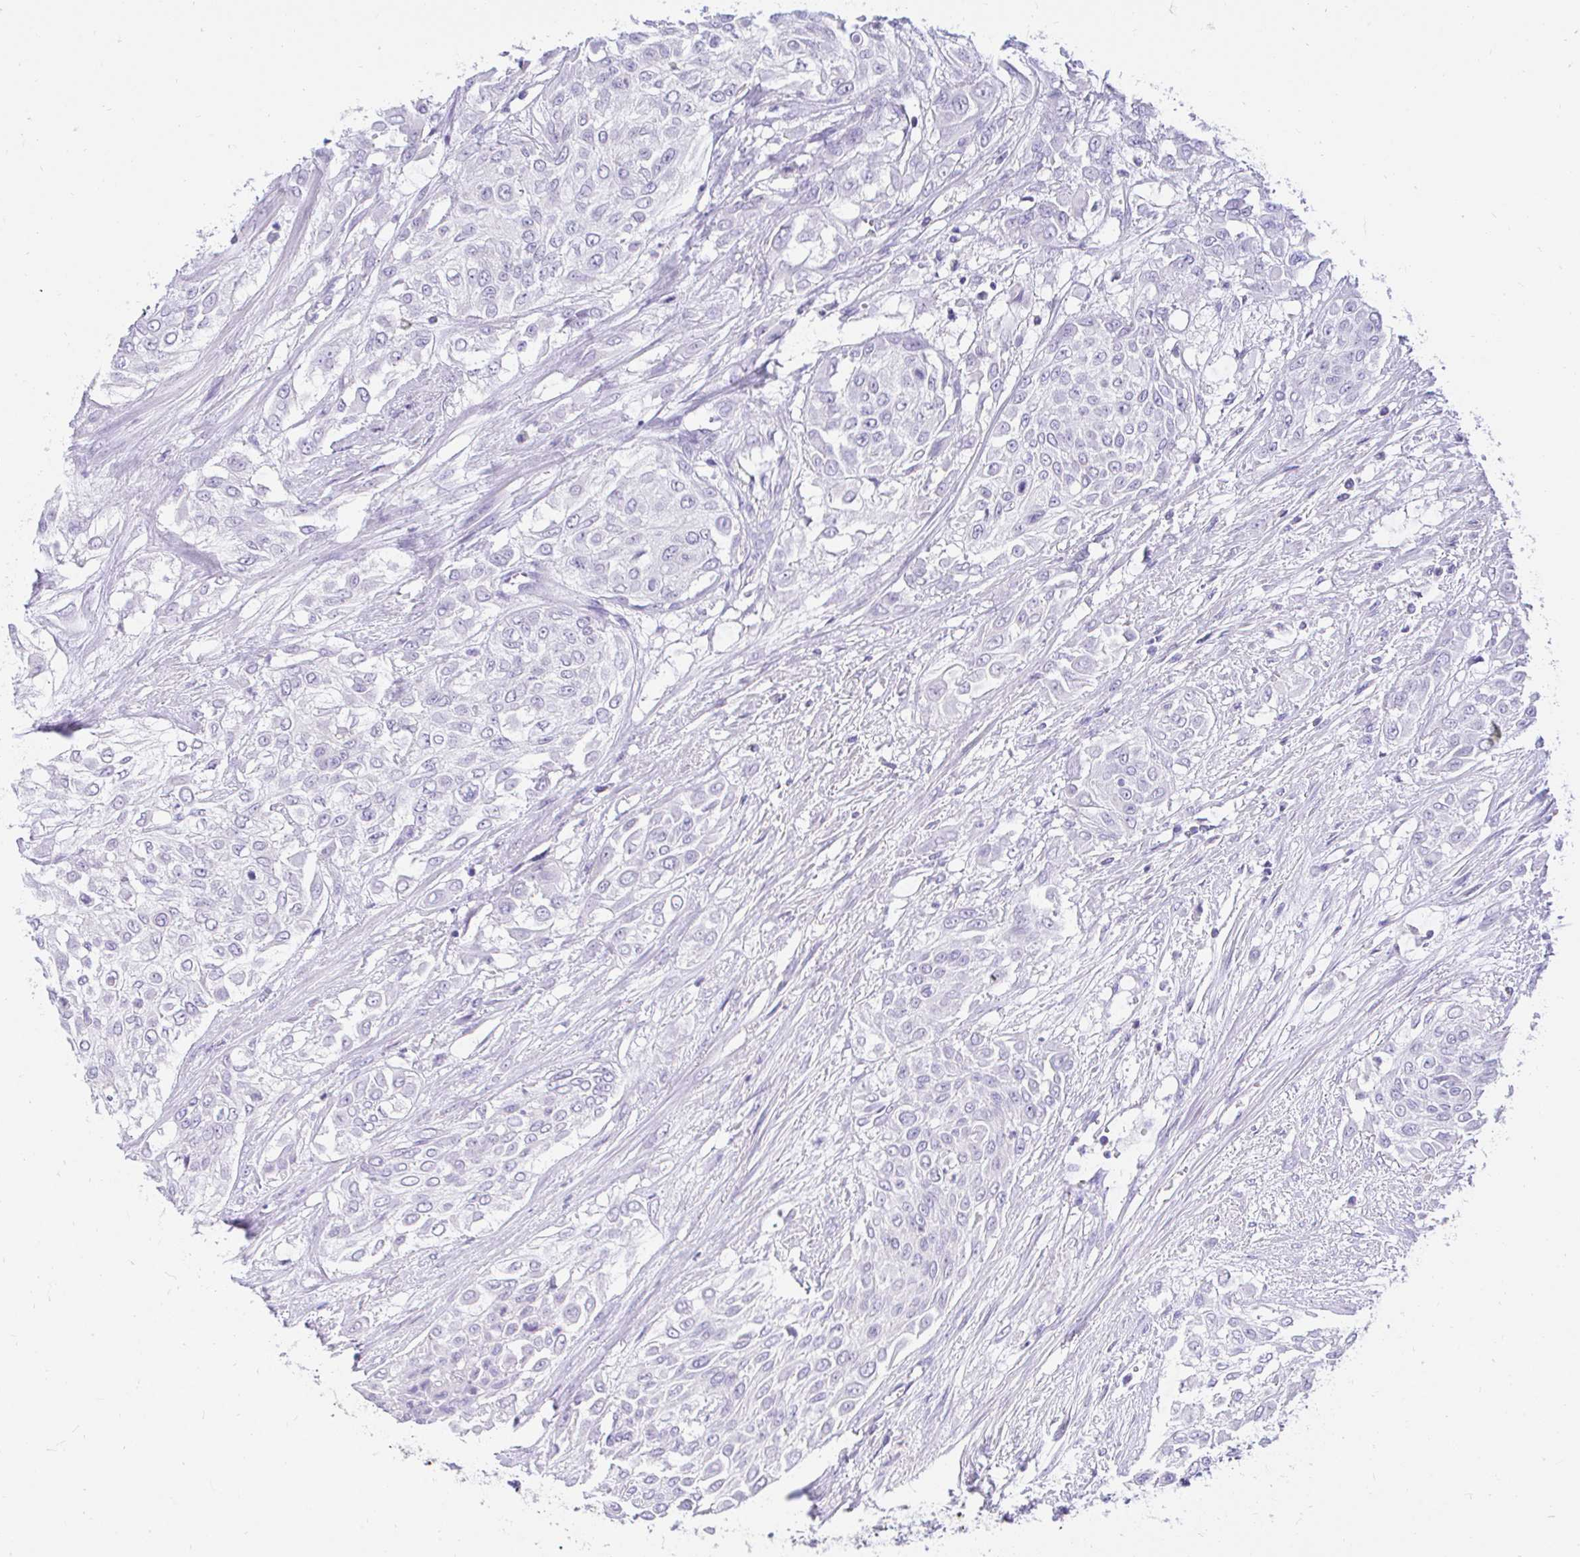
{"staining": {"intensity": "negative", "quantity": "none", "location": "none"}, "tissue": "urothelial cancer", "cell_type": "Tumor cells", "image_type": "cancer", "snomed": [{"axis": "morphology", "description": "Urothelial carcinoma, High grade"}, {"axis": "topography", "description": "Urinary bladder"}], "caption": "Image shows no protein staining in tumor cells of urothelial cancer tissue. Brightfield microscopy of IHC stained with DAB (brown) and hematoxylin (blue), captured at high magnification.", "gene": "FATE1", "patient": {"sex": "male", "age": 57}}